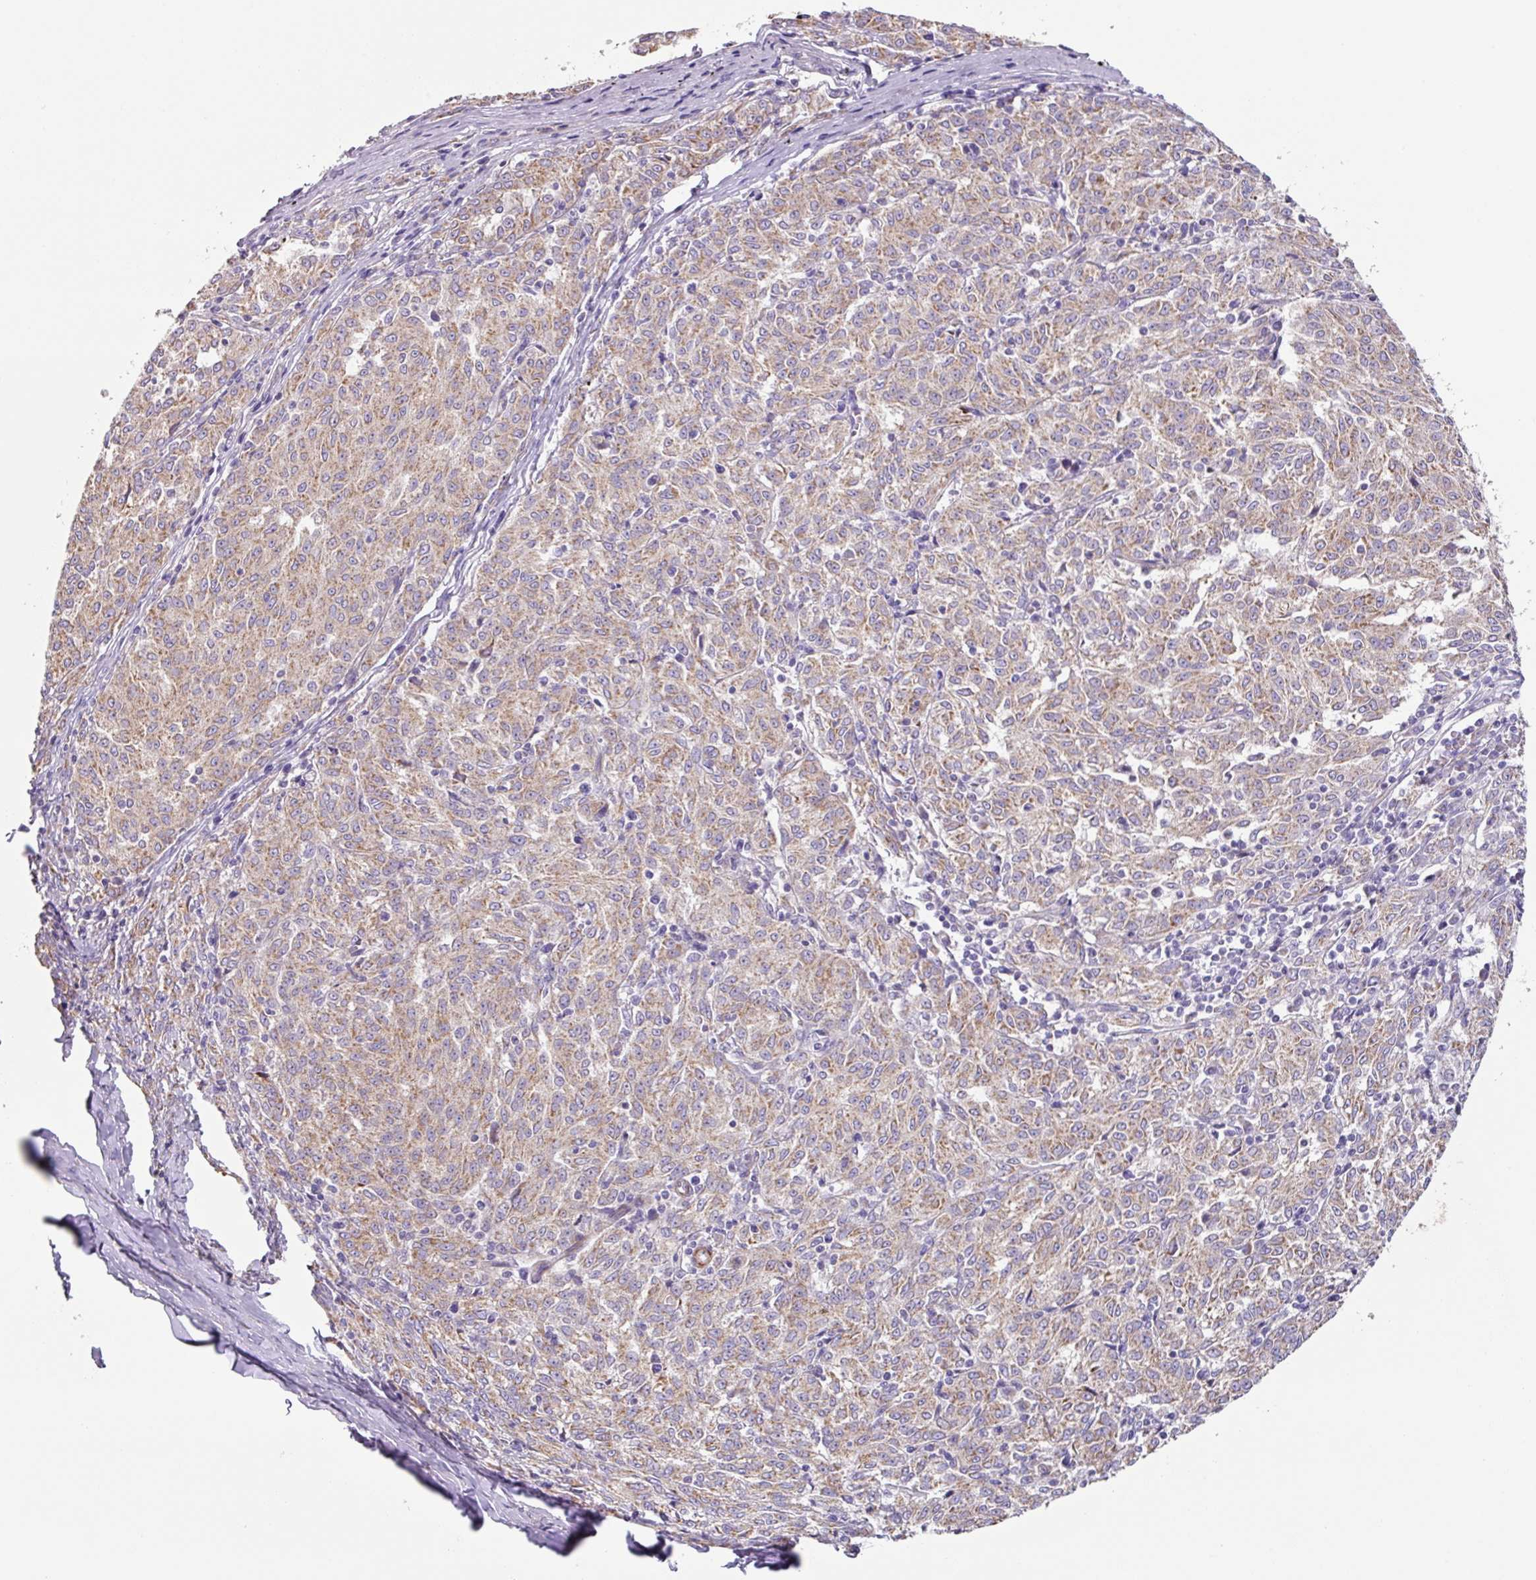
{"staining": {"intensity": "weak", "quantity": ">75%", "location": "cytoplasmic/membranous"}, "tissue": "melanoma", "cell_type": "Tumor cells", "image_type": "cancer", "snomed": [{"axis": "morphology", "description": "Malignant melanoma, NOS"}, {"axis": "topography", "description": "Skin"}], "caption": "IHC staining of malignant melanoma, which shows low levels of weak cytoplasmic/membranous positivity in approximately >75% of tumor cells indicating weak cytoplasmic/membranous protein positivity. The staining was performed using DAB (brown) for protein detection and nuclei were counterstained in hematoxylin (blue).", "gene": "MRRF", "patient": {"sex": "female", "age": 72}}